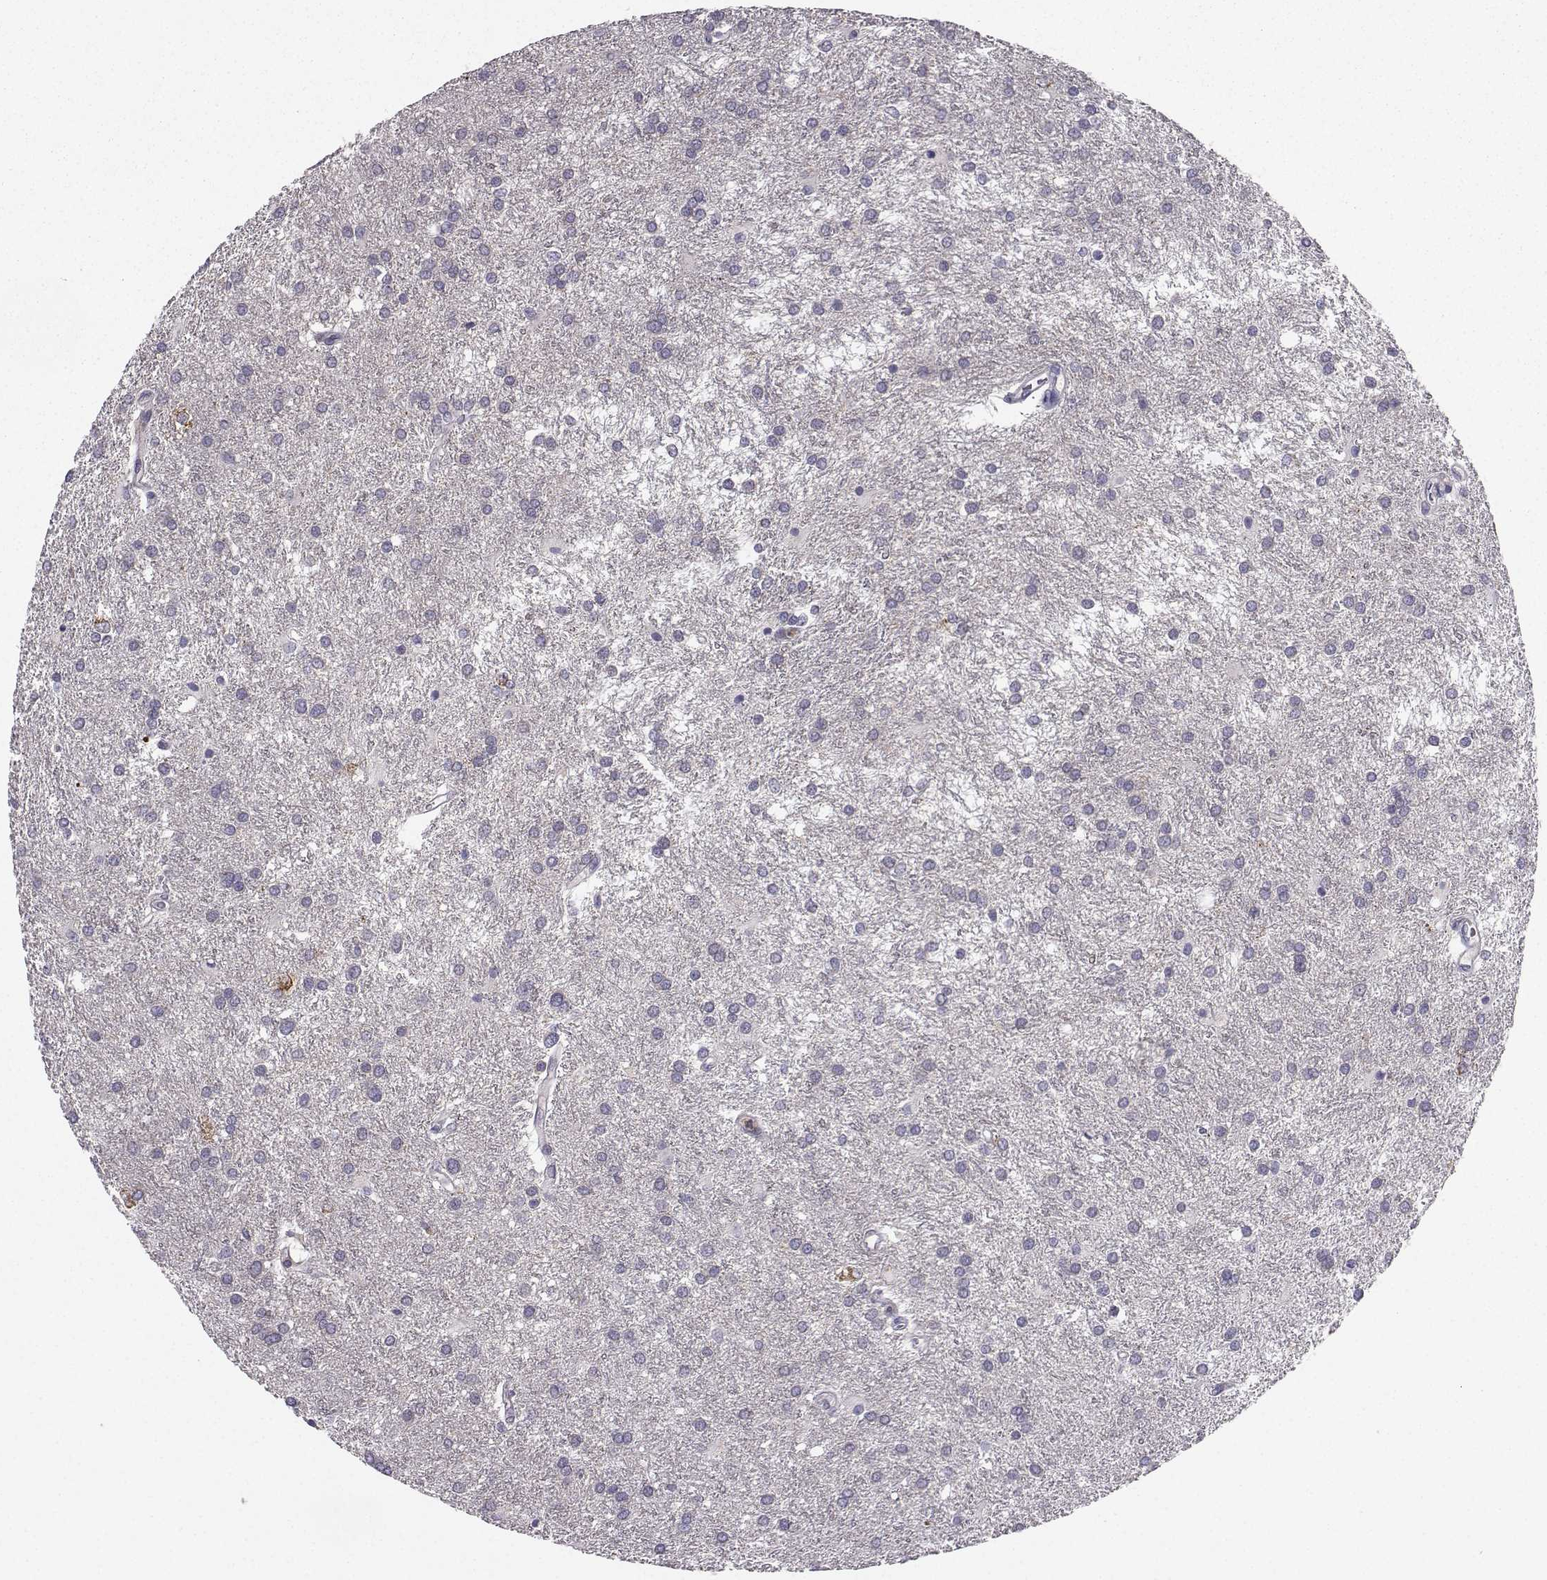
{"staining": {"intensity": "negative", "quantity": "none", "location": "none"}, "tissue": "glioma", "cell_type": "Tumor cells", "image_type": "cancer", "snomed": [{"axis": "morphology", "description": "Glioma, malignant, Low grade"}, {"axis": "topography", "description": "Brain"}], "caption": "Immunohistochemistry (IHC) of glioma demonstrates no positivity in tumor cells.", "gene": "STXBP5", "patient": {"sex": "female", "age": 32}}